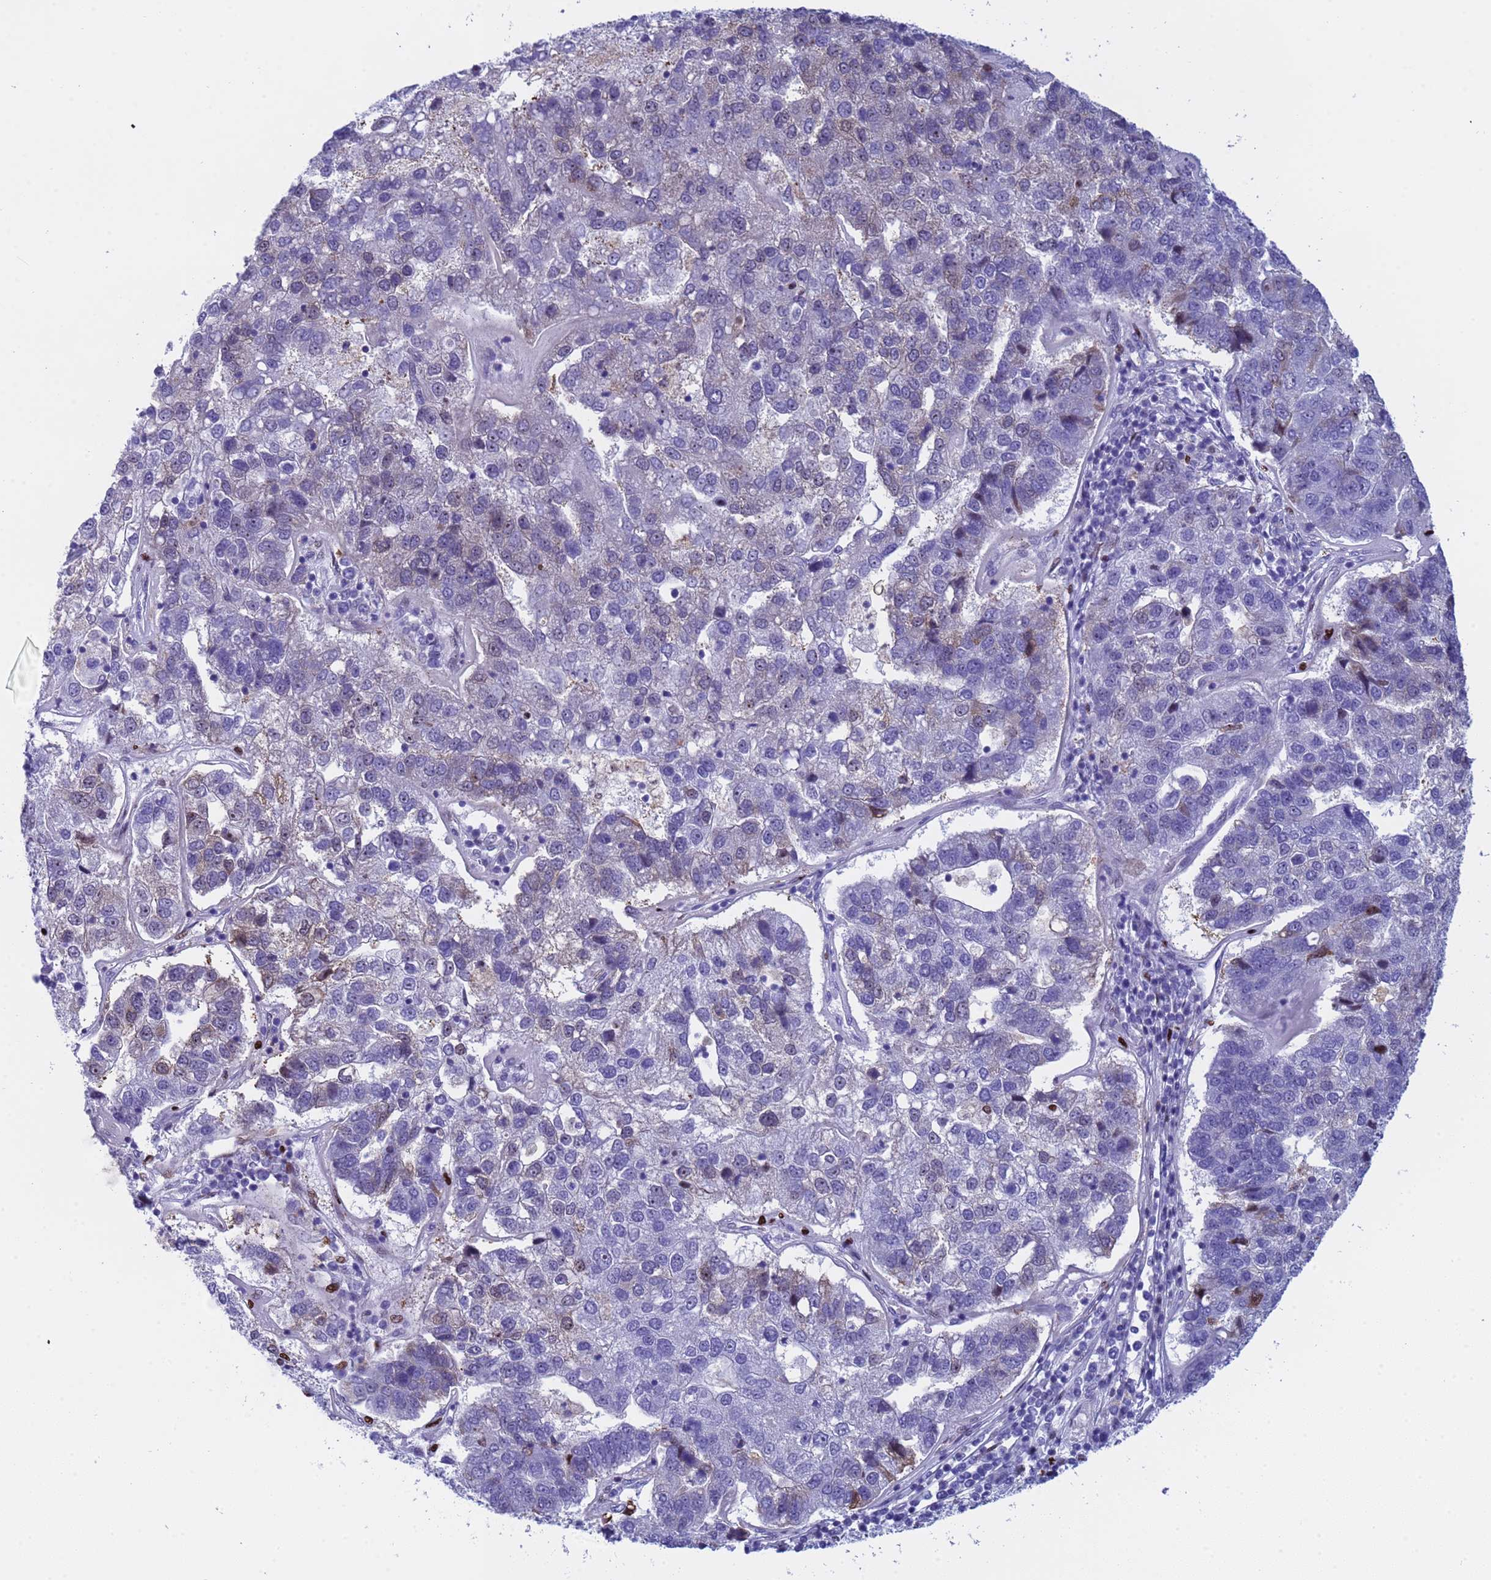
{"staining": {"intensity": "negative", "quantity": "none", "location": "none"}, "tissue": "pancreatic cancer", "cell_type": "Tumor cells", "image_type": "cancer", "snomed": [{"axis": "morphology", "description": "Adenocarcinoma, NOS"}, {"axis": "topography", "description": "Pancreas"}], "caption": "The IHC micrograph has no significant positivity in tumor cells of pancreatic cancer (adenocarcinoma) tissue.", "gene": "POP5", "patient": {"sex": "female", "age": 61}}